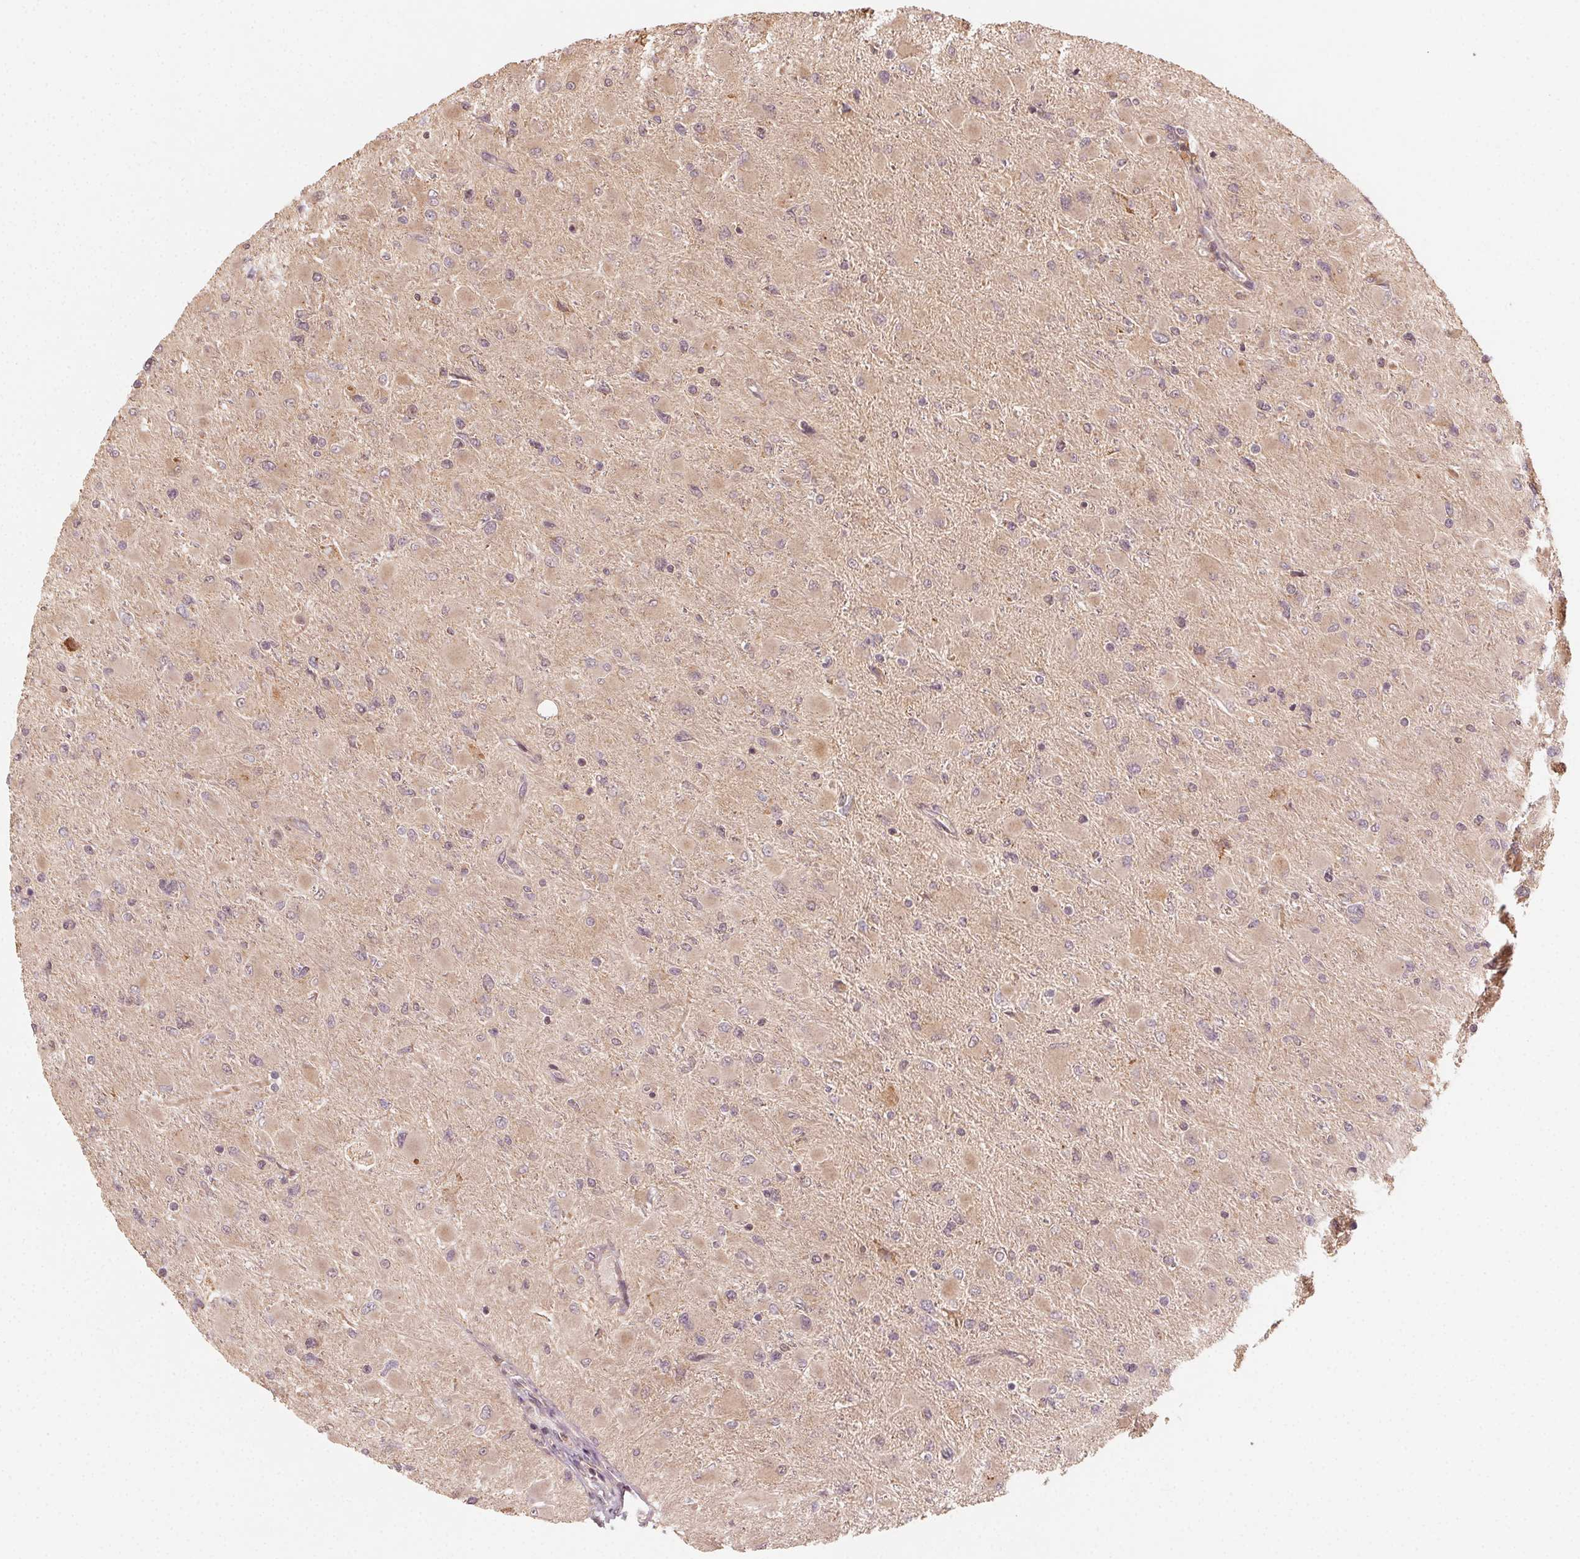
{"staining": {"intensity": "negative", "quantity": "none", "location": "none"}, "tissue": "glioma", "cell_type": "Tumor cells", "image_type": "cancer", "snomed": [{"axis": "morphology", "description": "Glioma, malignant, High grade"}, {"axis": "topography", "description": "Cerebral cortex"}], "caption": "IHC photomicrograph of neoplastic tissue: glioma stained with DAB displays no significant protein expression in tumor cells.", "gene": "WBP2", "patient": {"sex": "female", "age": 36}}